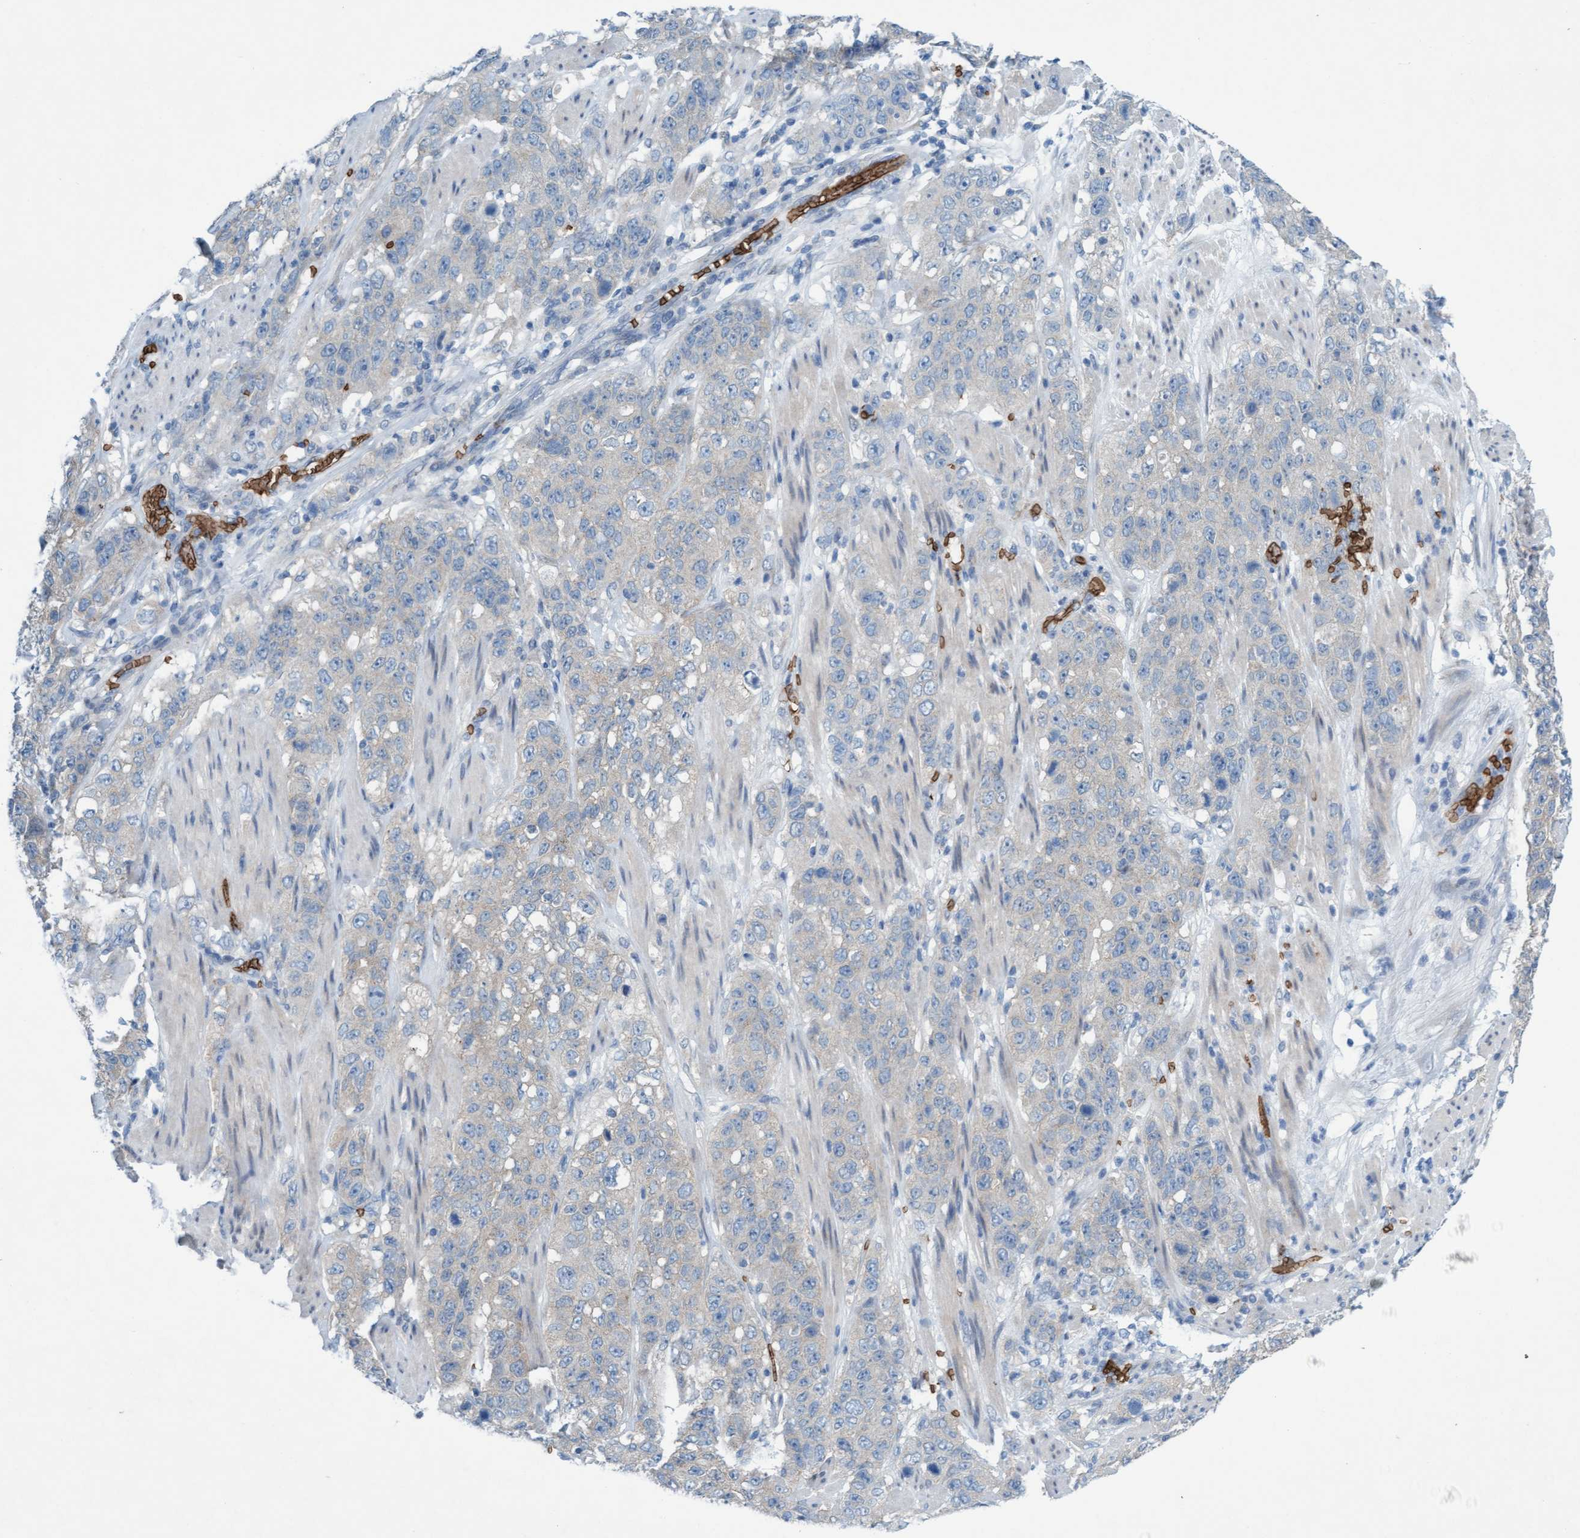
{"staining": {"intensity": "negative", "quantity": "none", "location": "none"}, "tissue": "stomach cancer", "cell_type": "Tumor cells", "image_type": "cancer", "snomed": [{"axis": "morphology", "description": "Adenocarcinoma, NOS"}, {"axis": "topography", "description": "Stomach"}], "caption": "Stomach adenocarcinoma was stained to show a protein in brown. There is no significant positivity in tumor cells.", "gene": "SPEM2", "patient": {"sex": "male", "age": 48}}